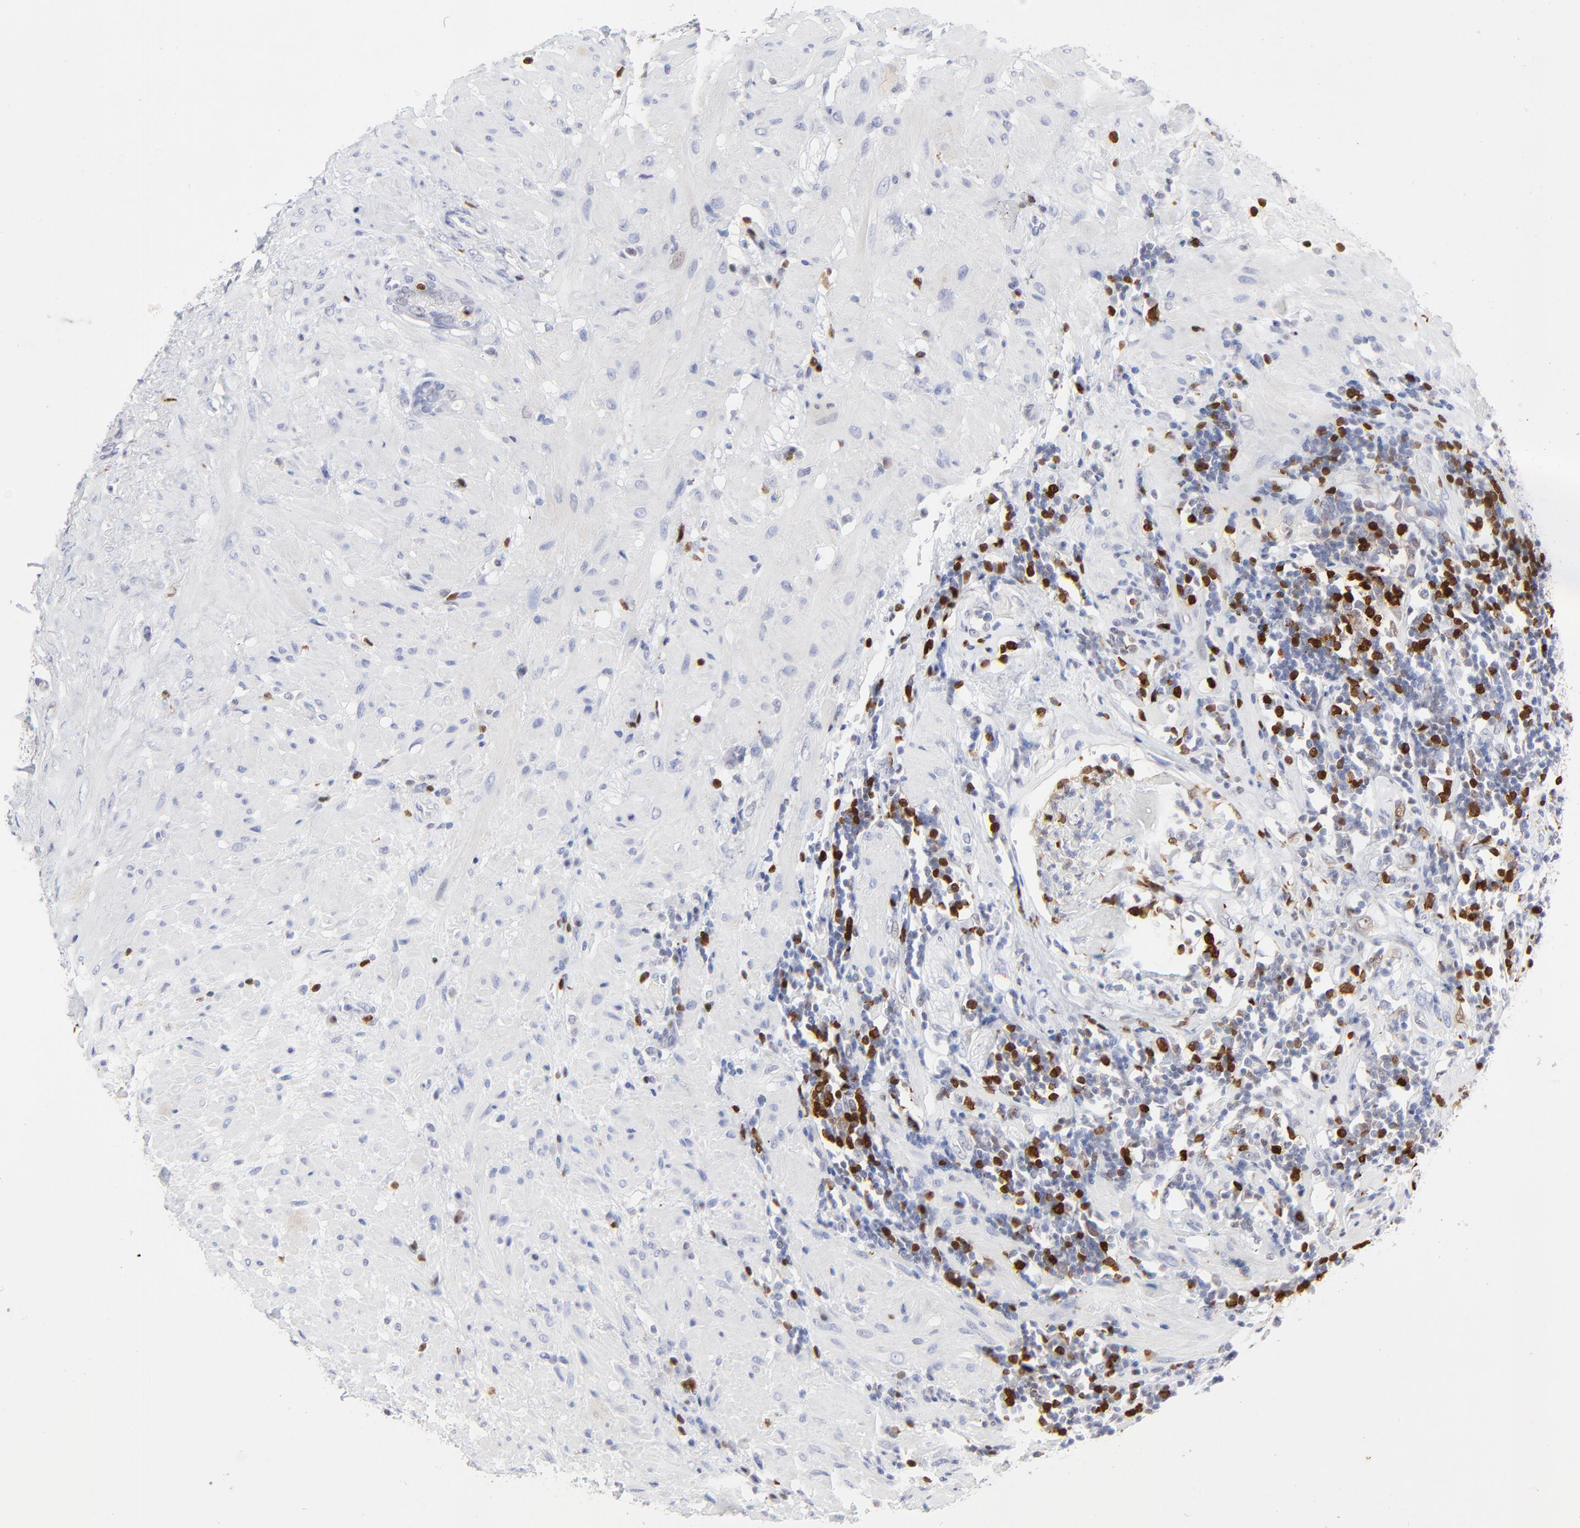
{"staining": {"intensity": "negative", "quantity": "none", "location": "none"}, "tissue": "seminal vesicle", "cell_type": "Glandular cells", "image_type": "normal", "snomed": [{"axis": "morphology", "description": "Normal tissue, NOS"}, {"axis": "topography", "description": "Seminal veicle"}], "caption": "Immunohistochemistry (IHC) histopathology image of normal seminal vesicle: human seminal vesicle stained with DAB demonstrates no significant protein staining in glandular cells. Brightfield microscopy of immunohistochemistry (IHC) stained with DAB (brown) and hematoxylin (blue), captured at high magnification.", "gene": "ZAP70", "patient": {"sex": "male", "age": 61}}